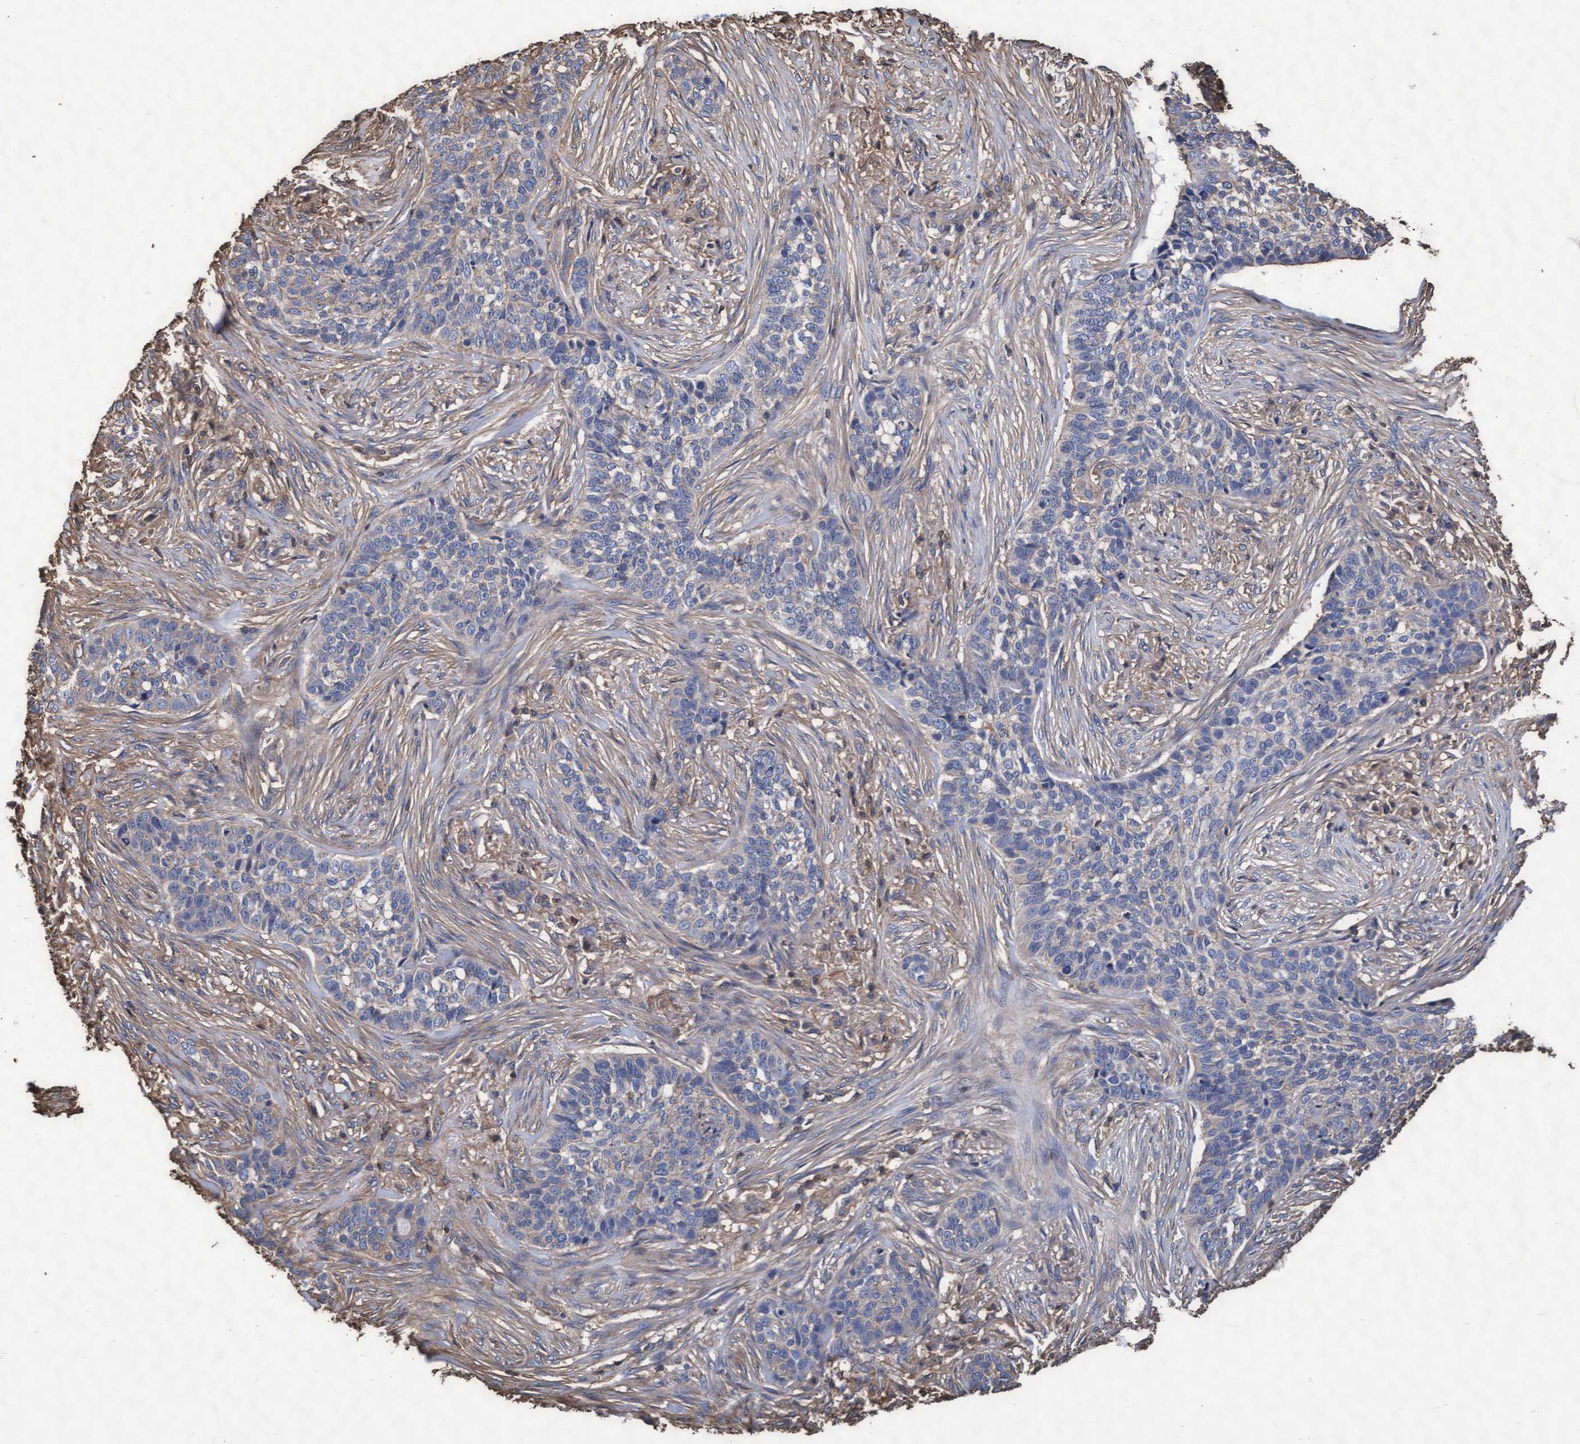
{"staining": {"intensity": "negative", "quantity": "none", "location": "none"}, "tissue": "skin cancer", "cell_type": "Tumor cells", "image_type": "cancer", "snomed": [{"axis": "morphology", "description": "Basal cell carcinoma"}, {"axis": "topography", "description": "Skin"}], "caption": "IHC of skin cancer (basal cell carcinoma) exhibits no positivity in tumor cells.", "gene": "GRHPR", "patient": {"sex": "male", "age": 85}}